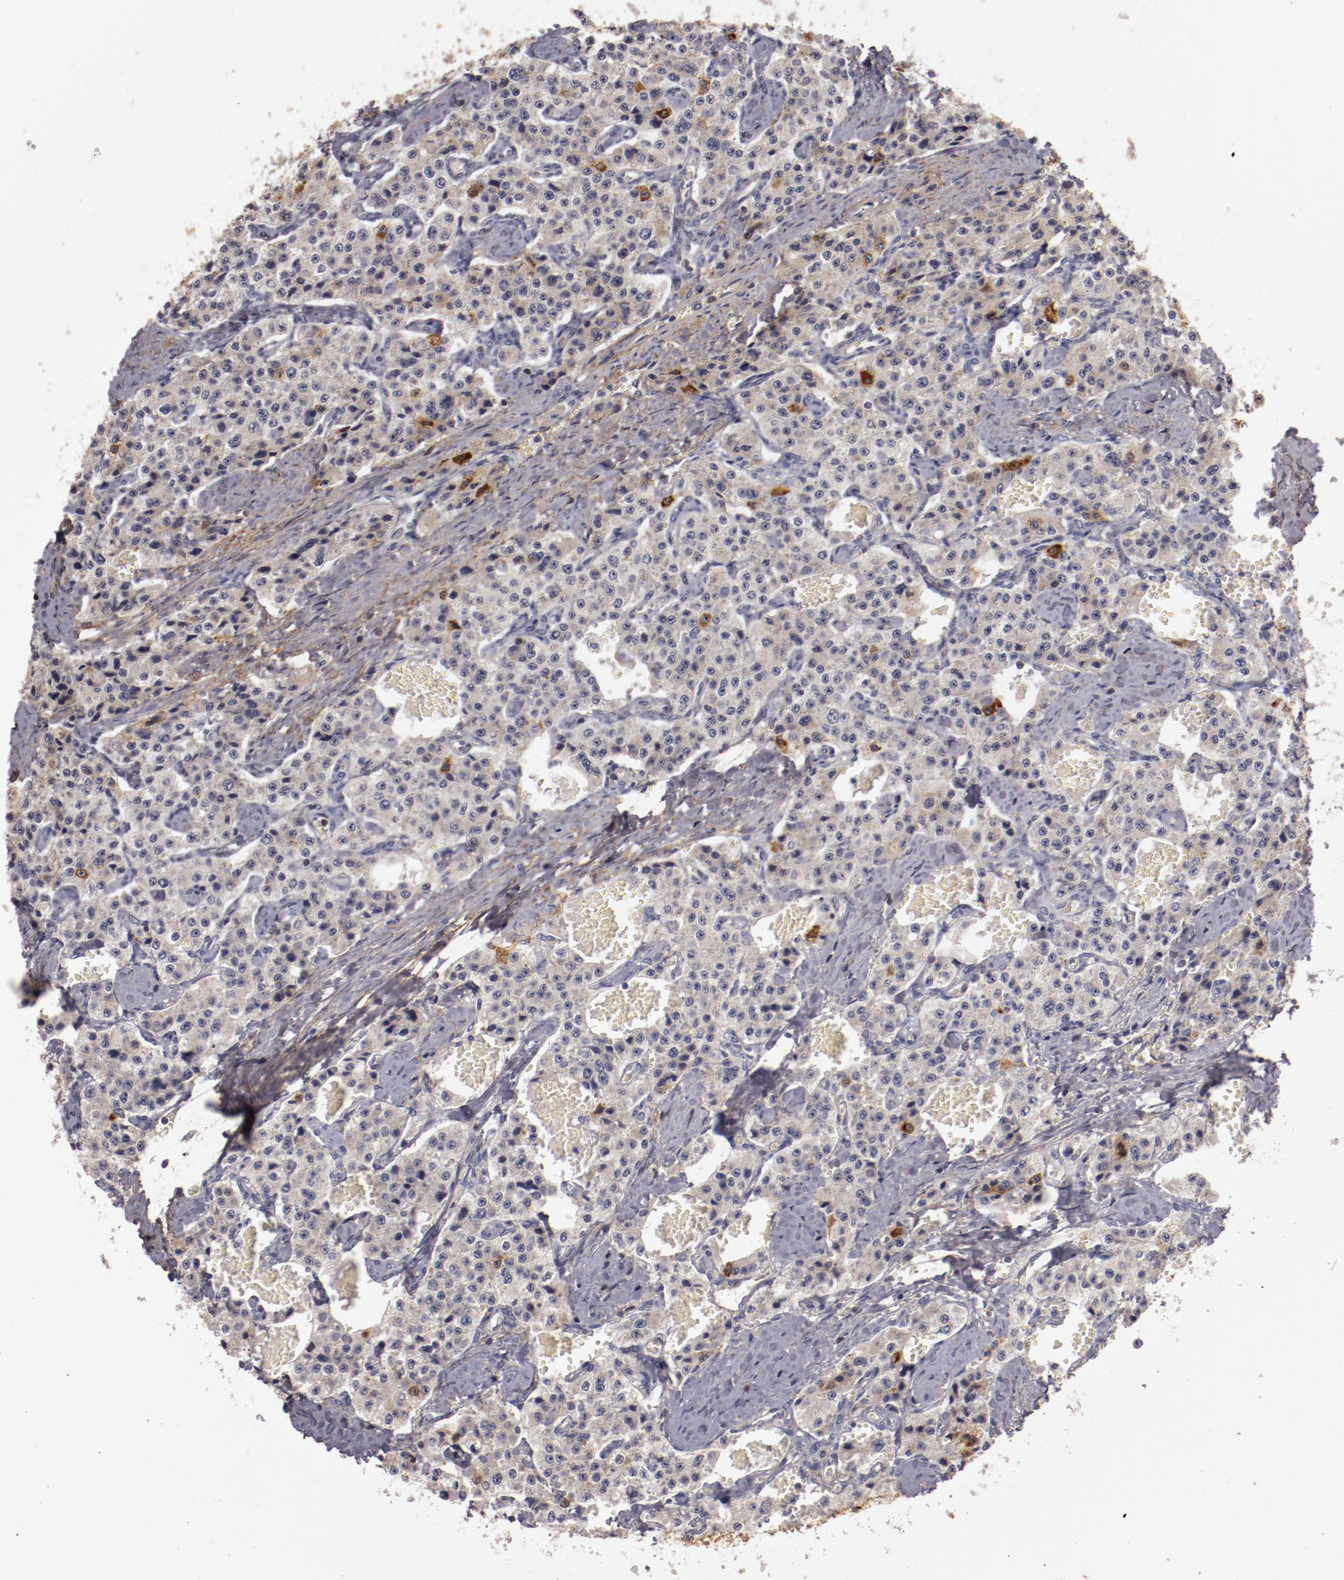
{"staining": {"intensity": "moderate", "quantity": "<25%", "location": "cytoplasmic/membranous"}, "tissue": "carcinoid", "cell_type": "Tumor cells", "image_type": "cancer", "snomed": [{"axis": "morphology", "description": "Carcinoid, malignant, NOS"}, {"axis": "topography", "description": "Small intestine"}], "caption": "Immunohistochemical staining of human carcinoid (malignant) displays low levels of moderate cytoplasmic/membranous expression in about <25% of tumor cells.", "gene": "MBL2", "patient": {"sex": "male", "age": 52}}